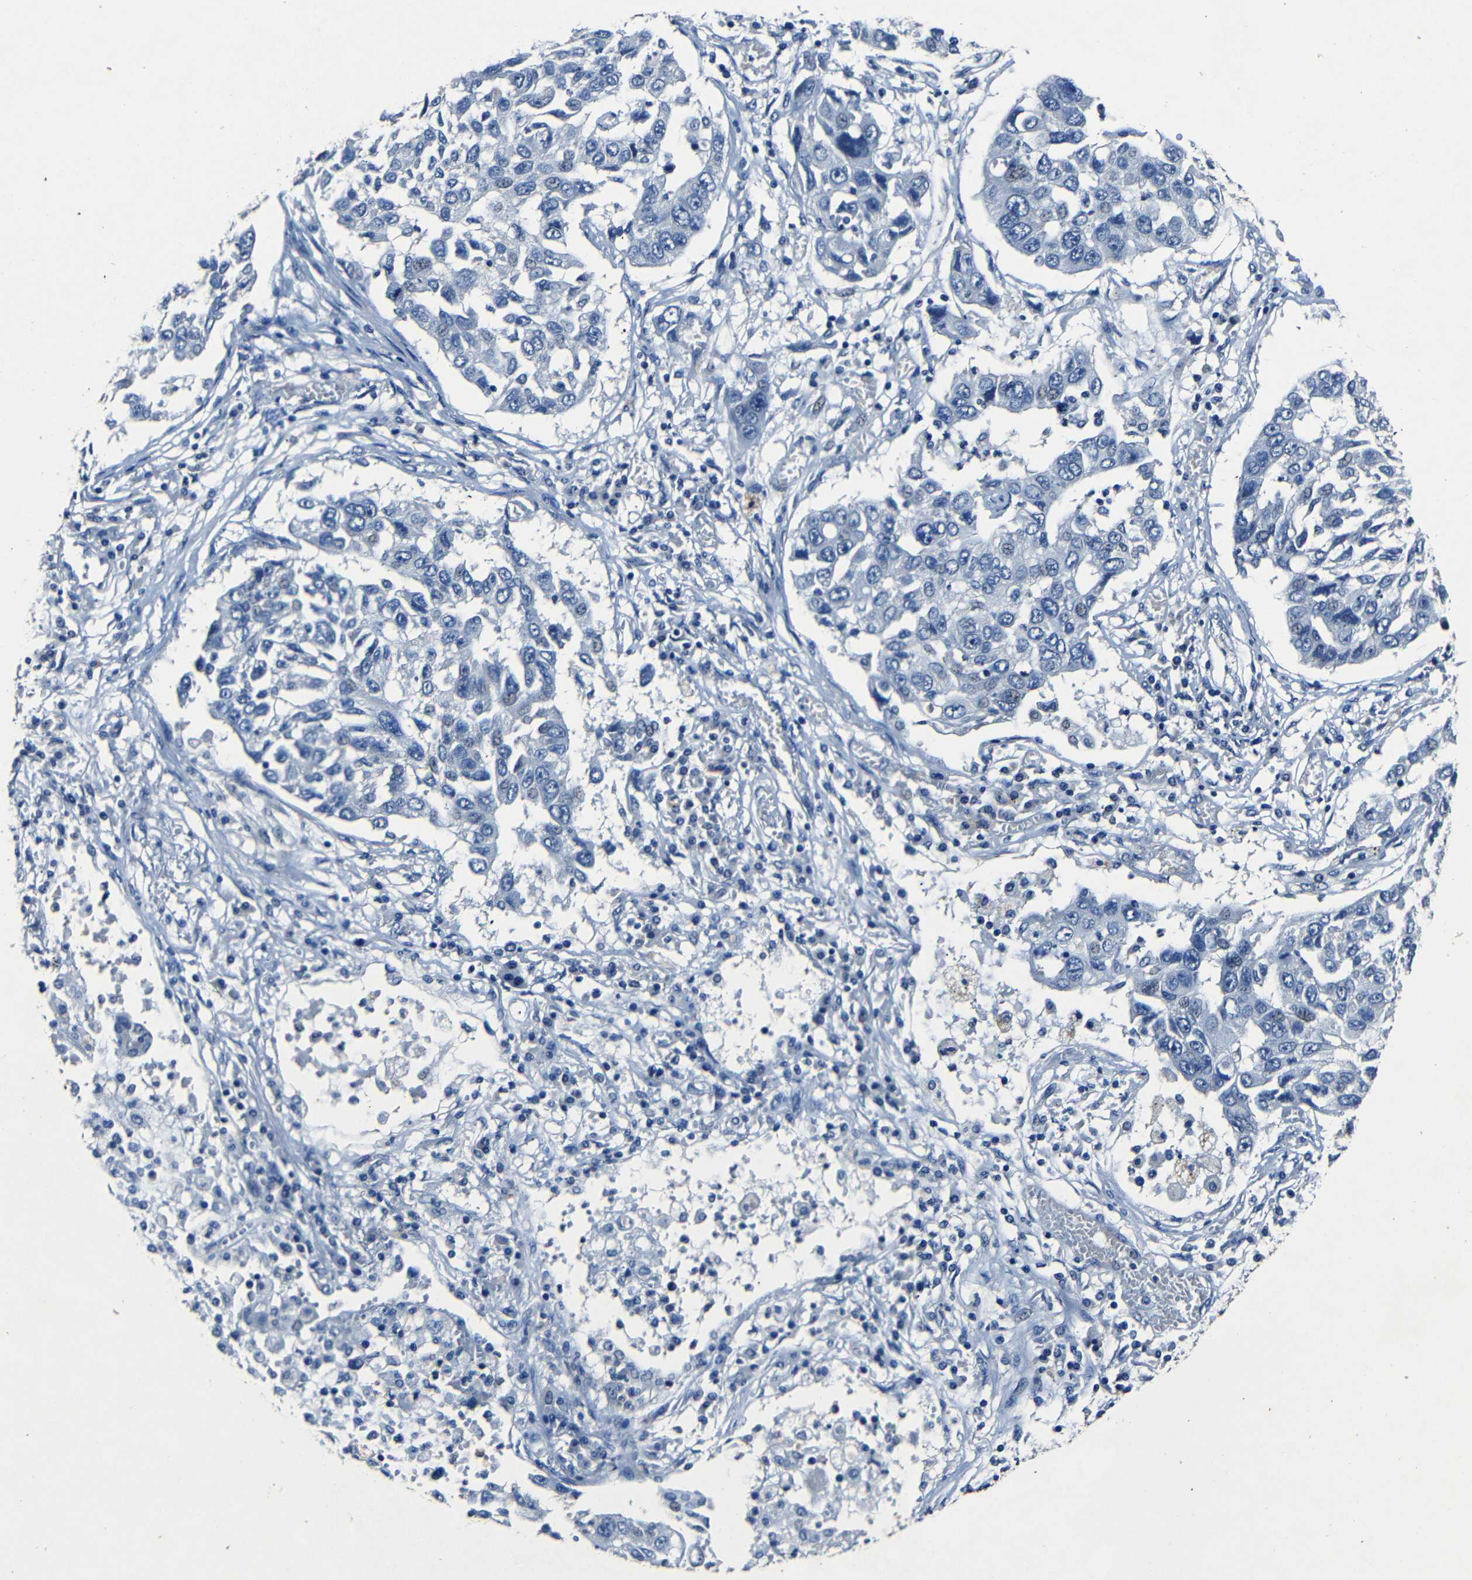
{"staining": {"intensity": "negative", "quantity": "none", "location": "none"}, "tissue": "lung cancer", "cell_type": "Tumor cells", "image_type": "cancer", "snomed": [{"axis": "morphology", "description": "Squamous cell carcinoma, NOS"}, {"axis": "topography", "description": "Lung"}], "caption": "Protein analysis of lung cancer demonstrates no significant expression in tumor cells.", "gene": "NCMAP", "patient": {"sex": "male", "age": 71}}